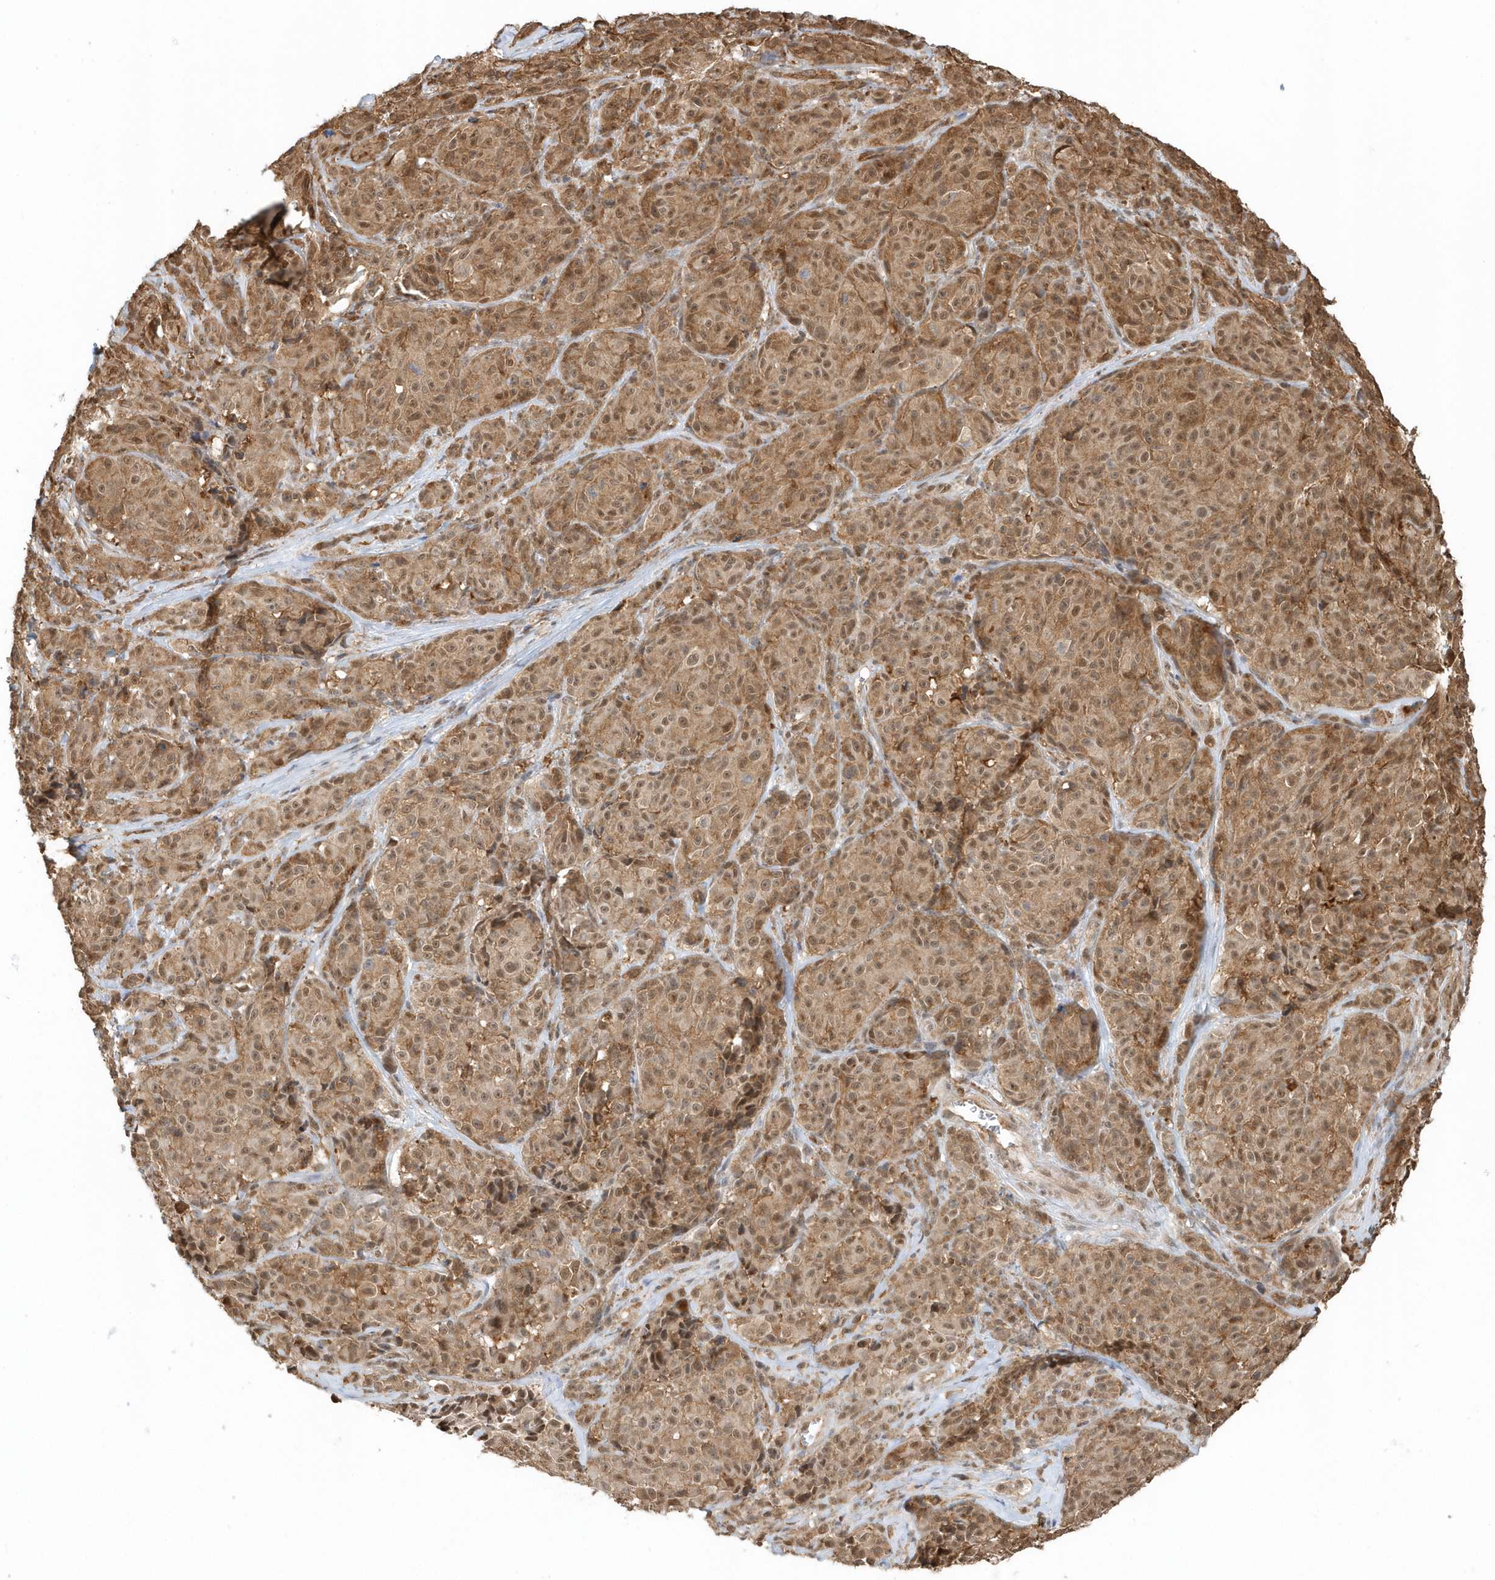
{"staining": {"intensity": "moderate", "quantity": ">75%", "location": "cytoplasmic/membranous,nuclear"}, "tissue": "melanoma", "cell_type": "Tumor cells", "image_type": "cancer", "snomed": [{"axis": "morphology", "description": "Malignant melanoma, NOS"}, {"axis": "topography", "description": "Skin"}], "caption": "High-magnification brightfield microscopy of melanoma stained with DAB (3,3'-diaminobenzidine) (brown) and counterstained with hematoxylin (blue). tumor cells exhibit moderate cytoplasmic/membranous and nuclear positivity is identified in about>75% of cells.", "gene": "PSMD6", "patient": {"sex": "male", "age": 73}}